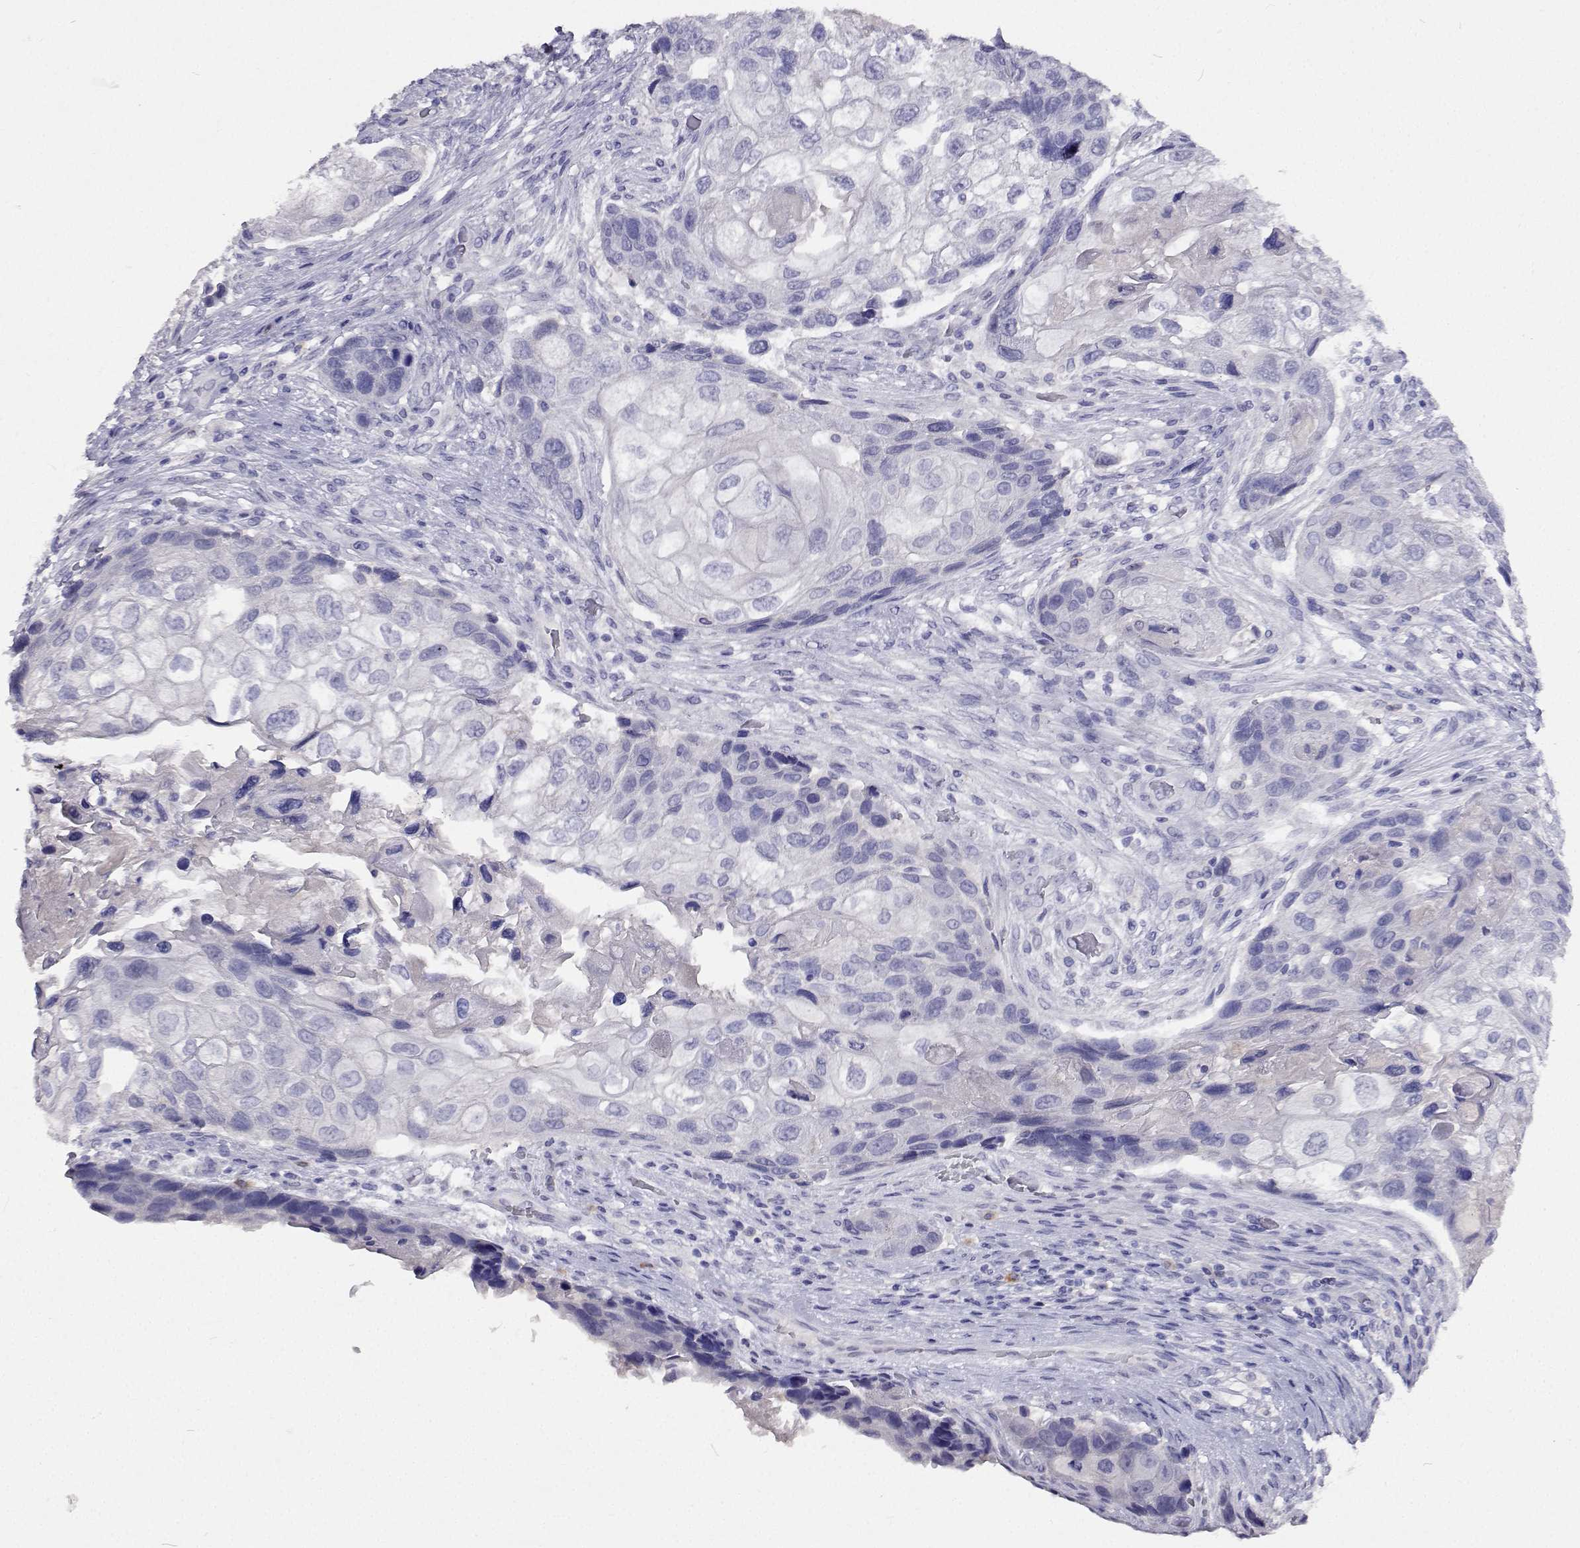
{"staining": {"intensity": "negative", "quantity": "none", "location": "none"}, "tissue": "lung cancer", "cell_type": "Tumor cells", "image_type": "cancer", "snomed": [{"axis": "morphology", "description": "Squamous cell carcinoma, NOS"}, {"axis": "topography", "description": "Lung"}], "caption": "An IHC histopathology image of lung cancer (squamous cell carcinoma) is shown. There is no staining in tumor cells of lung cancer (squamous cell carcinoma).", "gene": "CFAP44", "patient": {"sex": "male", "age": 69}}